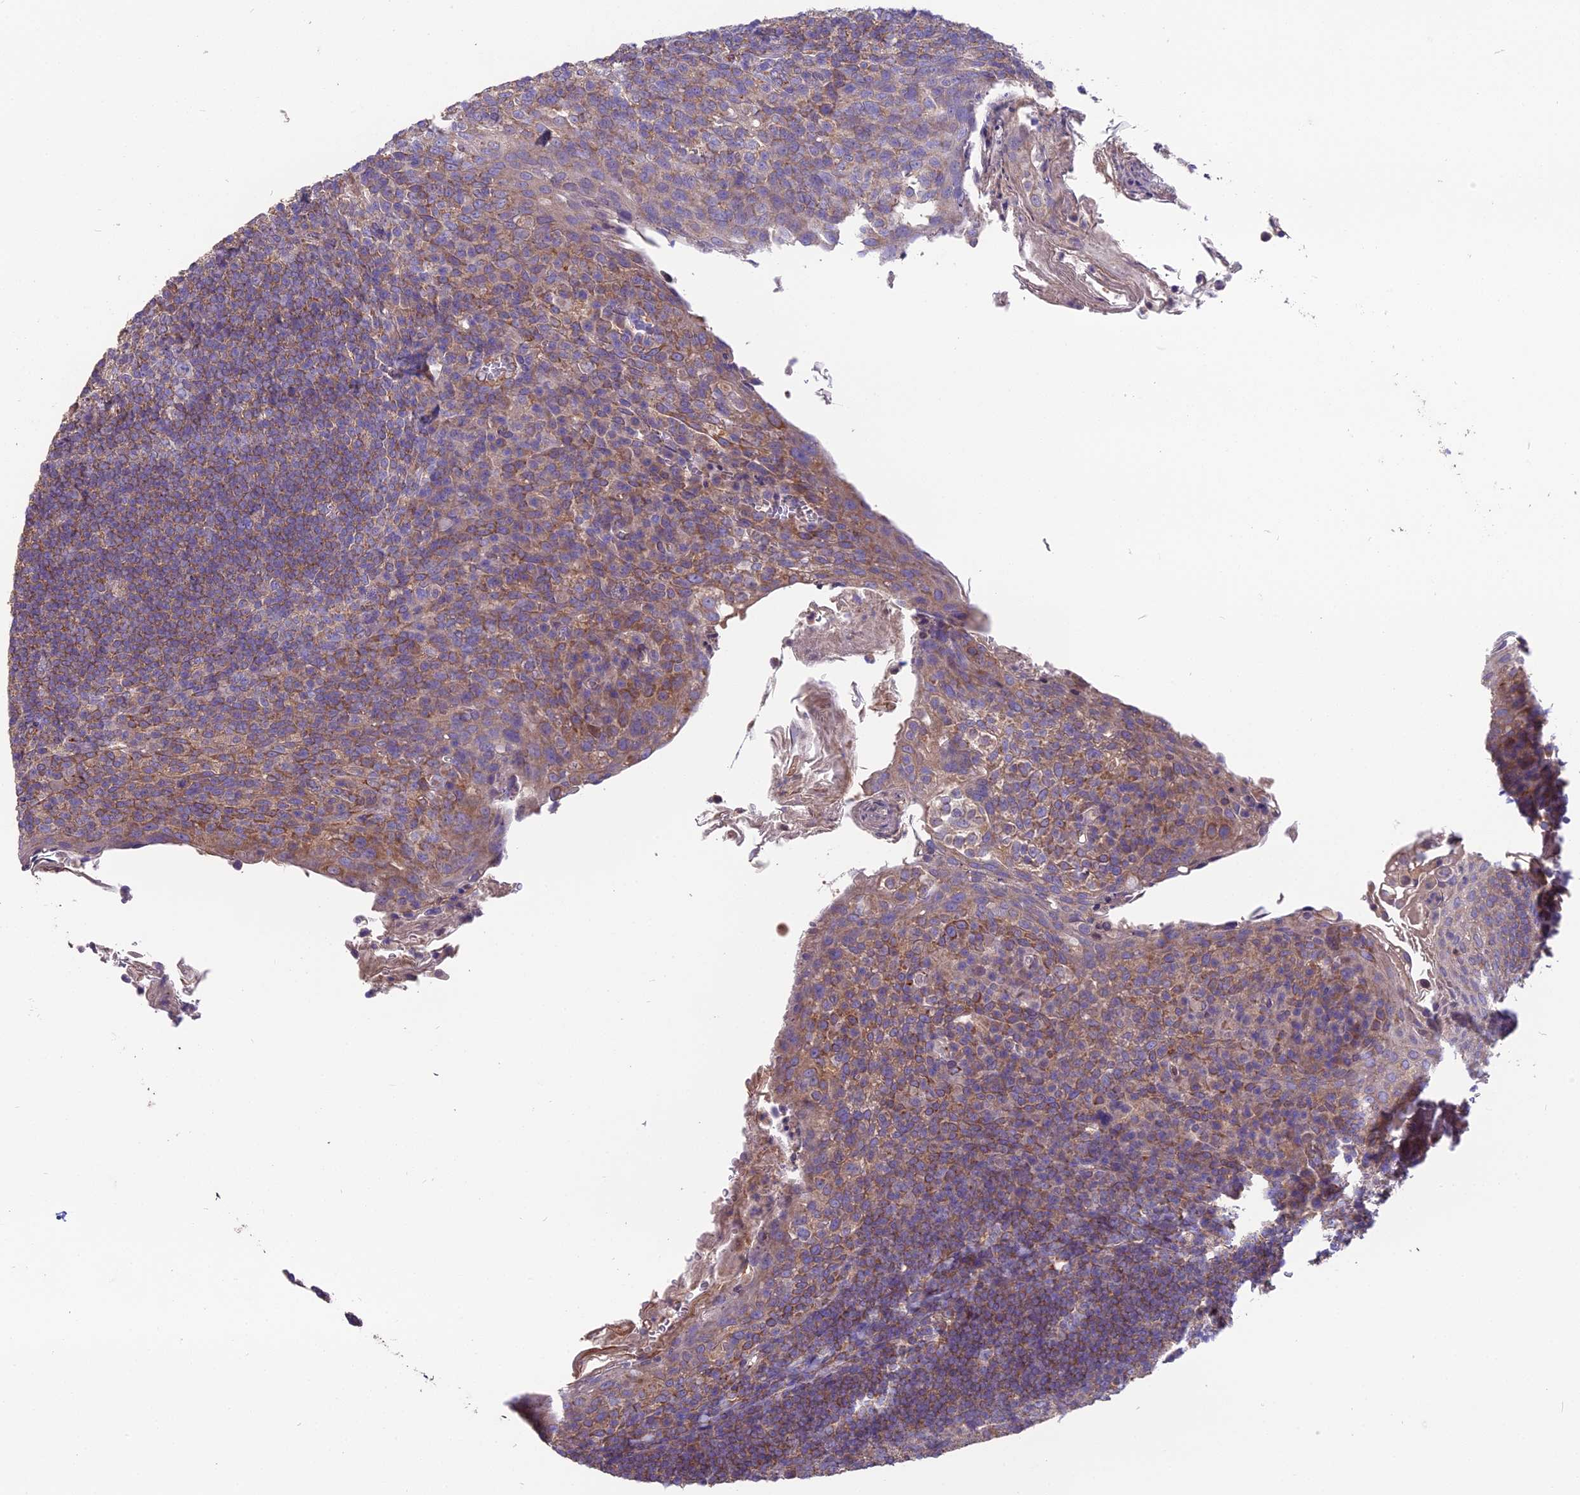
{"staining": {"intensity": "weak", "quantity": "<25%", "location": "cytoplasmic/membranous"}, "tissue": "tonsil", "cell_type": "Germinal center cells", "image_type": "normal", "snomed": [{"axis": "morphology", "description": "Normal tissue, NOS"}, {"axis": "topography", "description": "Tonsil"}], "caption": "Immunohistochemistry photomicrograph of normal tonsil: tonsil stained with DAB demonstrates no significant protein positivity in germinal center cells. (DAB immunohistochemistry (IHC), high magnification).", "gene": "BLOC1S4", "patient": {"sex": "female", "age": 10}}